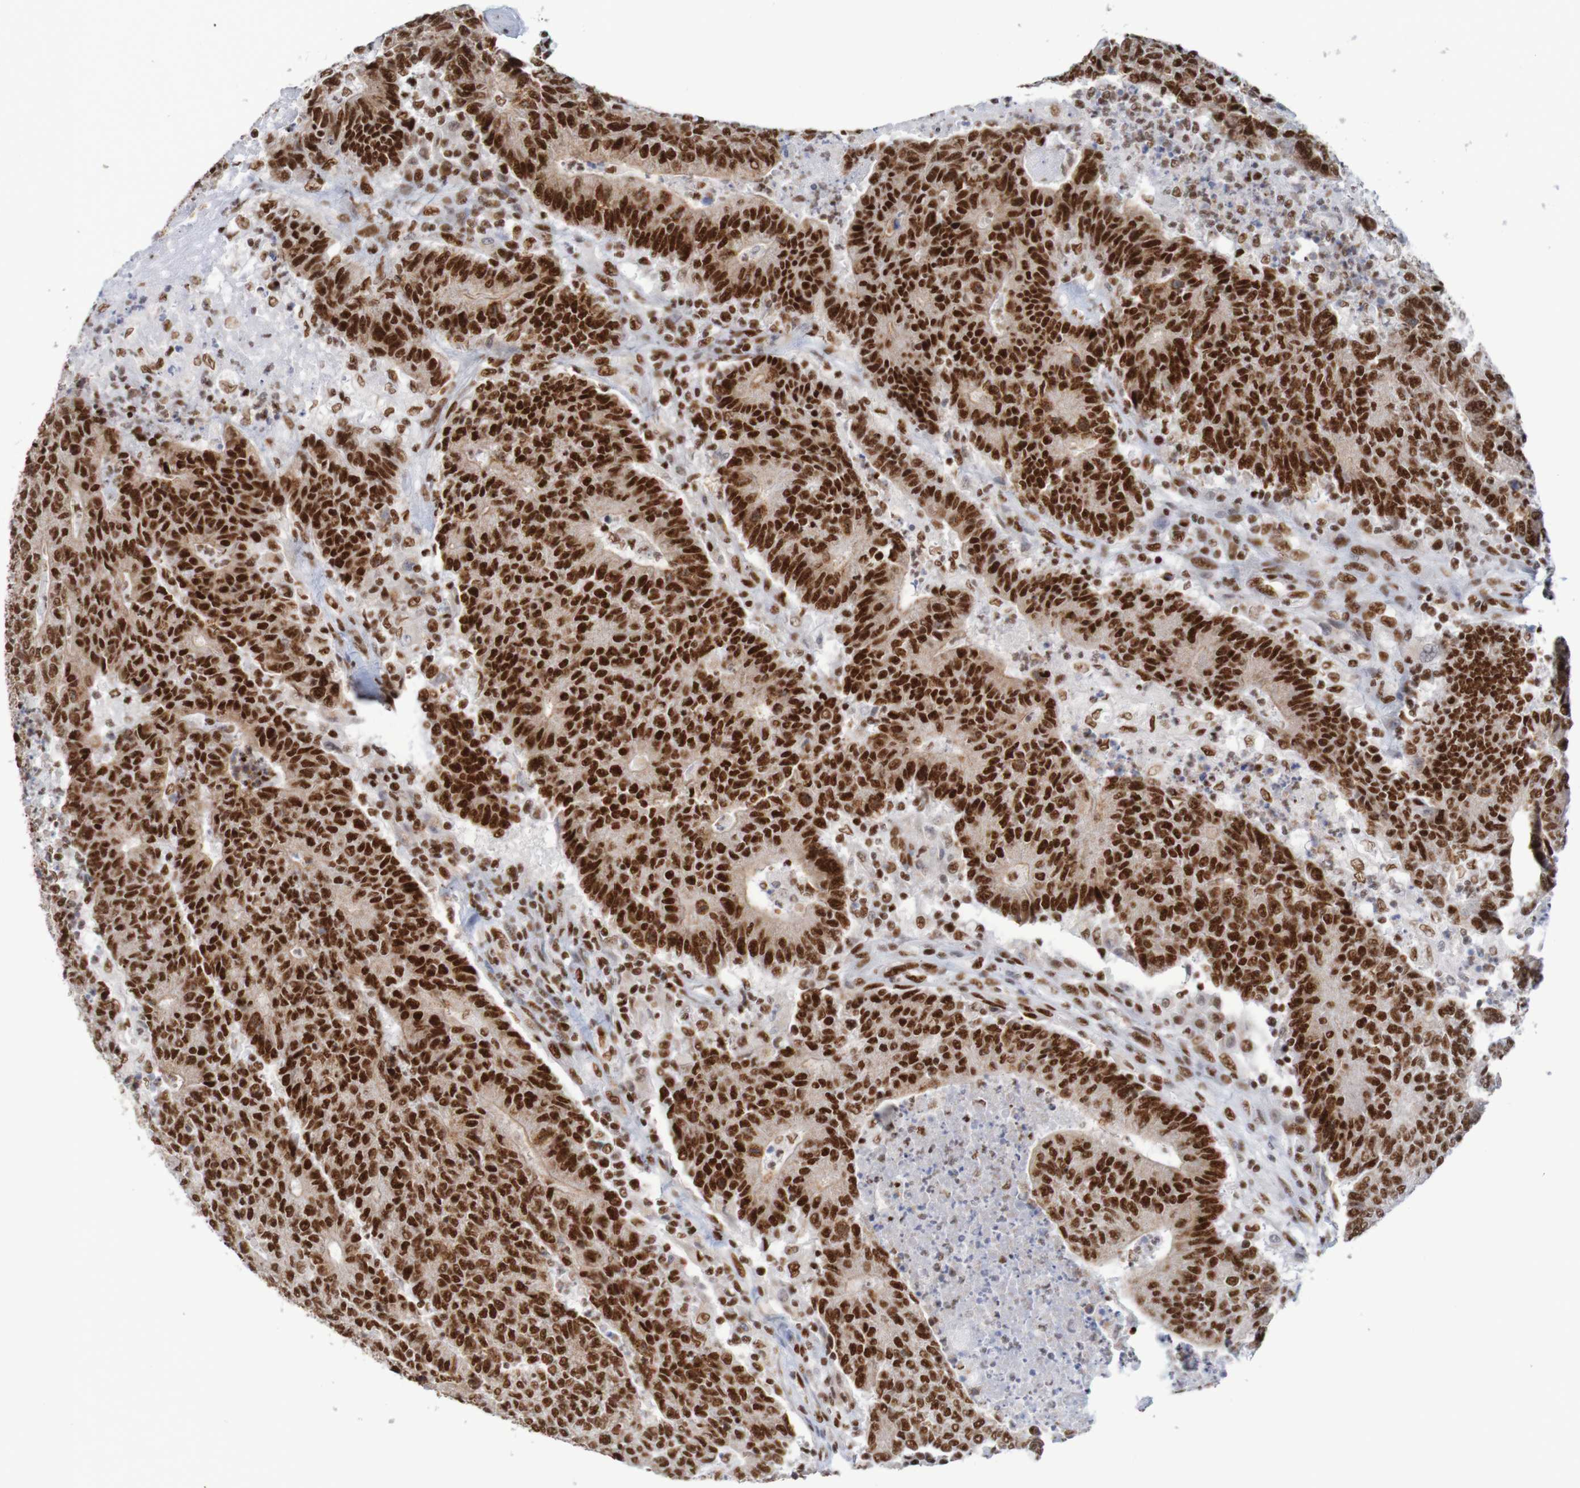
{"staining": {"intensity": "strong", "quantity": ">75%", "location": "nuclear"}, "tissue": "colorectal cancer", "cell_type": "Tumor cells", "image_type": "cancer", "snomed": [{"axis": "morphology", "description": "Normal tissue, NOS"}, {"axis": "morphology", "description": "Adenocarcinoma, NOS"}, {"axis": "topography", "description": "Colon"}], "caption": "The image demonstrates staining of colorectal cancer (adenocarcinoma), revealing strong nuclear protein expression (brown color) within tumor cells.", "gene": "THRAP3", "patient": {"sex": "female", "age": 75}}